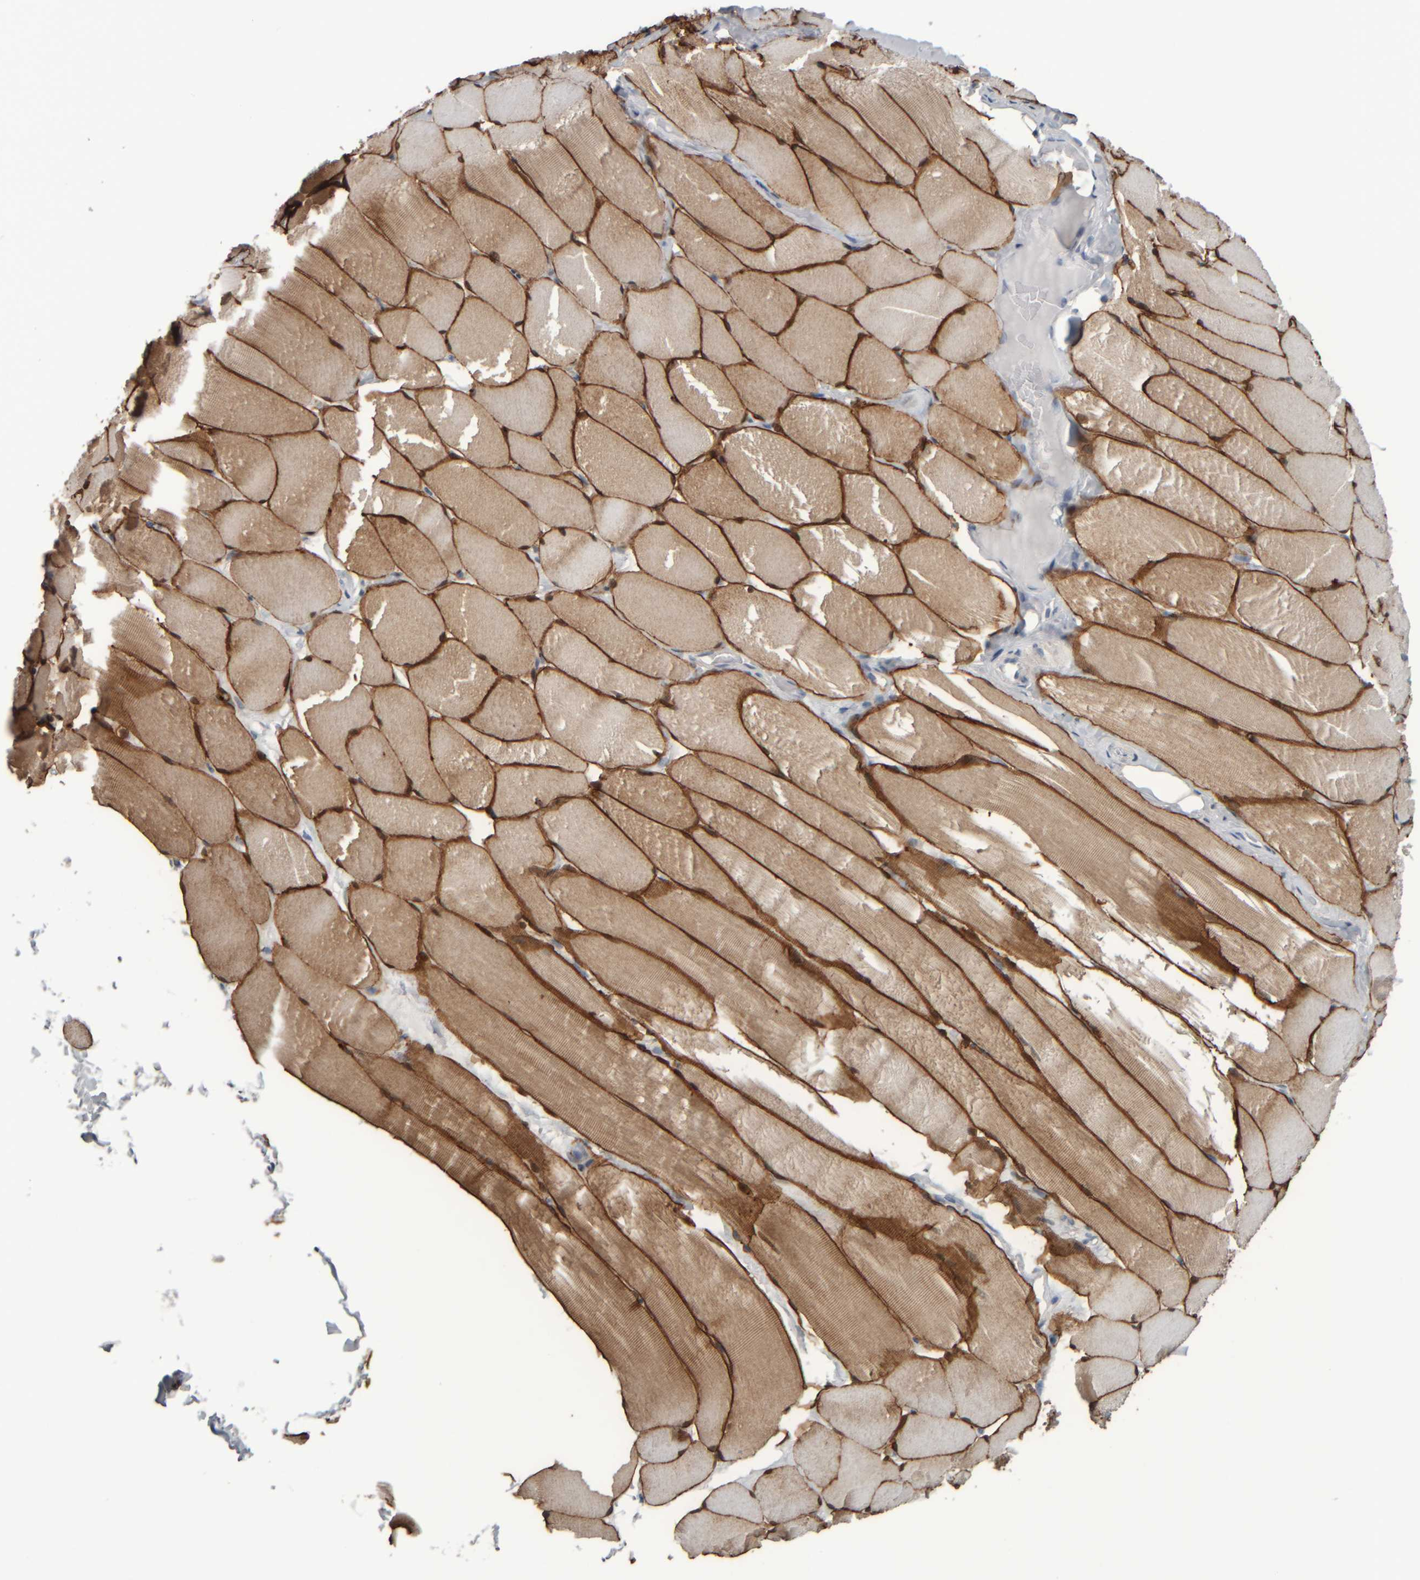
{"staining": {"intensity": "strong", "quantity": ">75%", "location": "cytoplasmic/membranous"}, "tissue": "skeletal muscle", "cell_type": "Myocytes", "image_type": "normal", "snomed": [{"axis": "morphology", "description": "Normal tissue, NOS"}, {"axis": "topography", "description": "Skin"}, {"axis": "topography", "description": "Skeletal muscle"}], "caption": "Immunohistochemistry (IHC) (DAB (3,3'-diaminobenzidine)) staining of benign human skeletal muscle exhibits strong cytoplasmic/membranous protein staining in approximately >75% of myocytes.", "gene": "CAVIN4", "patient": {"sex": "male", "age": 83}}